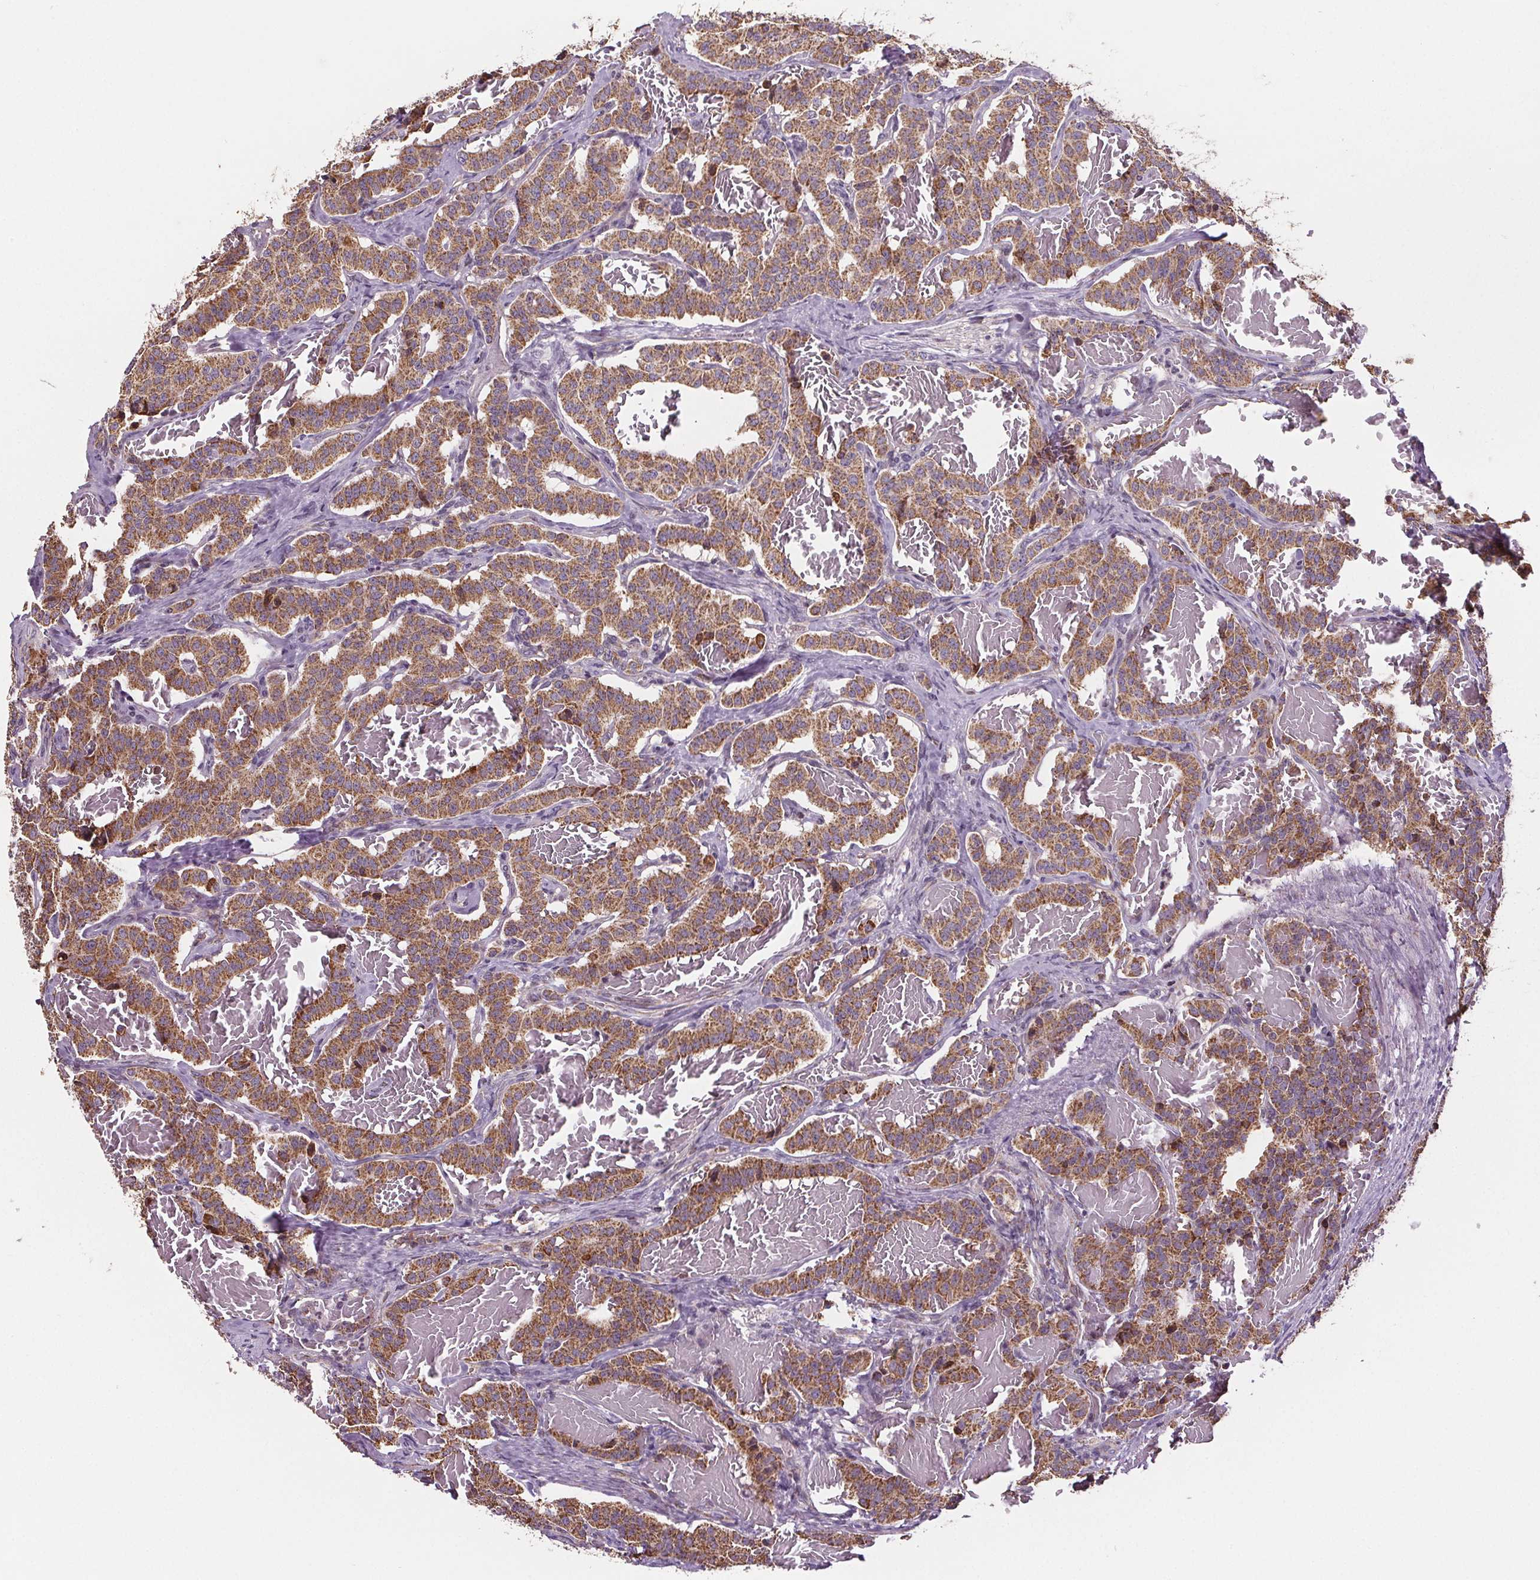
{"staining": {"intensity": "weak", "quantity": ">75%", "location": "cytoplasmic/membranous"}, "tissue": "carcinoid", "cell_type": "Tumor cells", "image_type": "cancer", "snomed": [{"axis": "morphology", "description": "Carcinoid, malignant, NOS"}, {"axis": "topography", "description": "Lung"}], "caption": "Protein expression analysis of human carcinoid reveals weak cytoplasmic/membranous expression in about >75% of tumor cells.", "gene": "SUCLA2", "patient": {"sex": "female", "age": 46}}